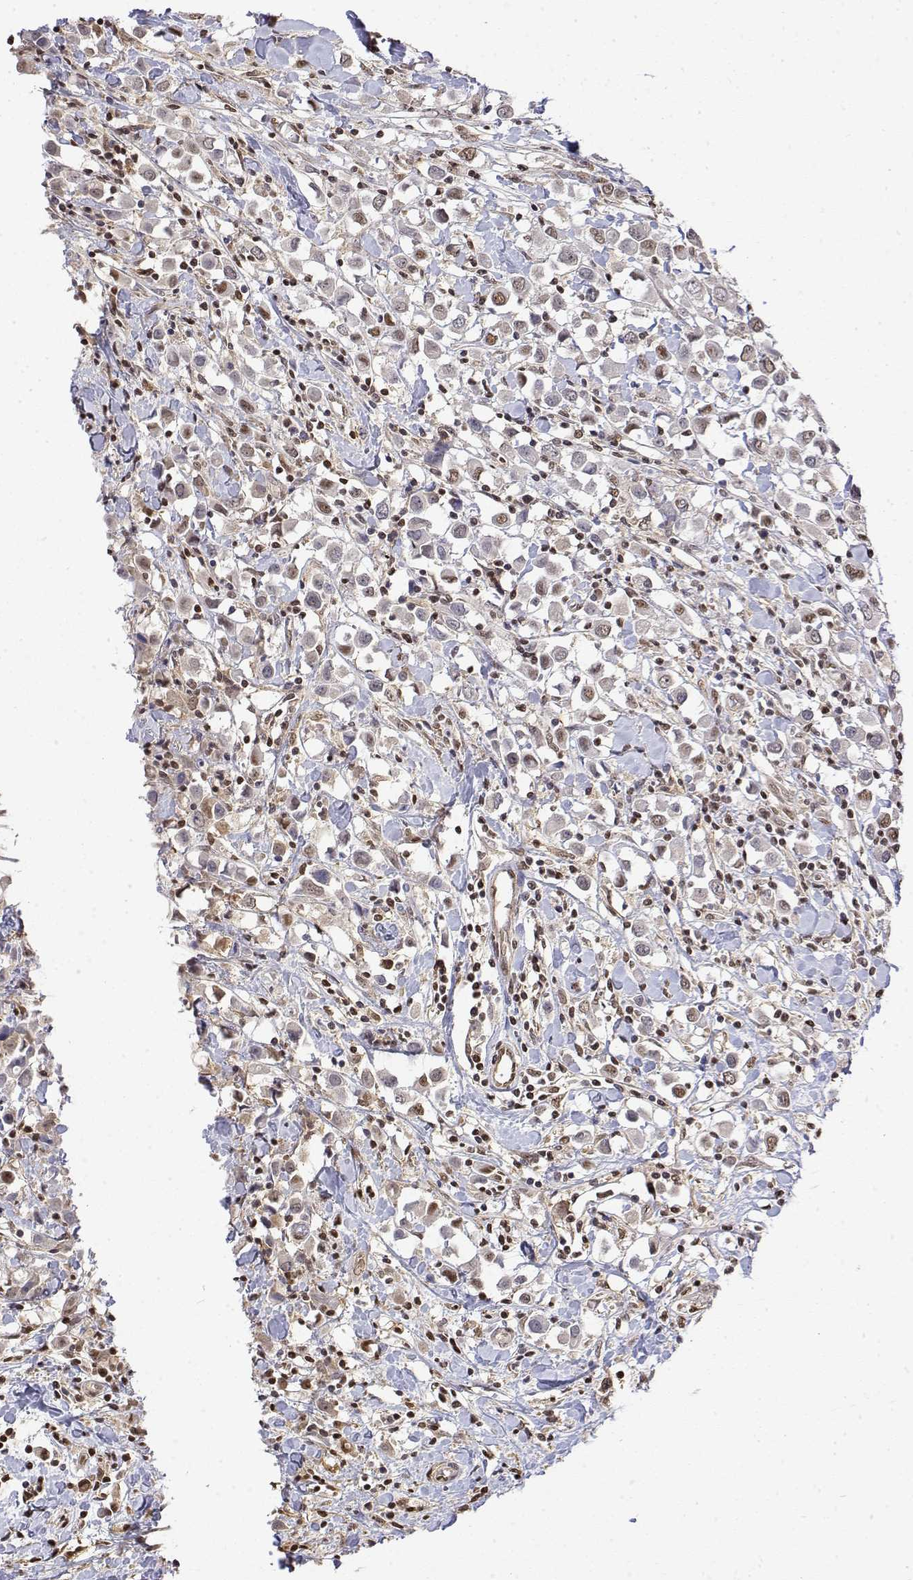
{"staining": {"intensity": "weak", "quantity": ">75%", "location": "cytoplasmic/membranous,nuclear"}, "tissue": "breast cancer", "cell_type": "Tumor cells", "image_type": "cancer", "snomed": [{"axis": "morphology", "description": "Duct carcinoma"}, {"axis": "topography", "description": "Breast"}], "caption": "Human breast cancer stained for a protein (brown) shows weak cytoplasmic/membranous and nuclear positive expression in approximately >75% of tumor cells.", "gene": "TPI1", "patient": {"sex": "female", "age": 61}}